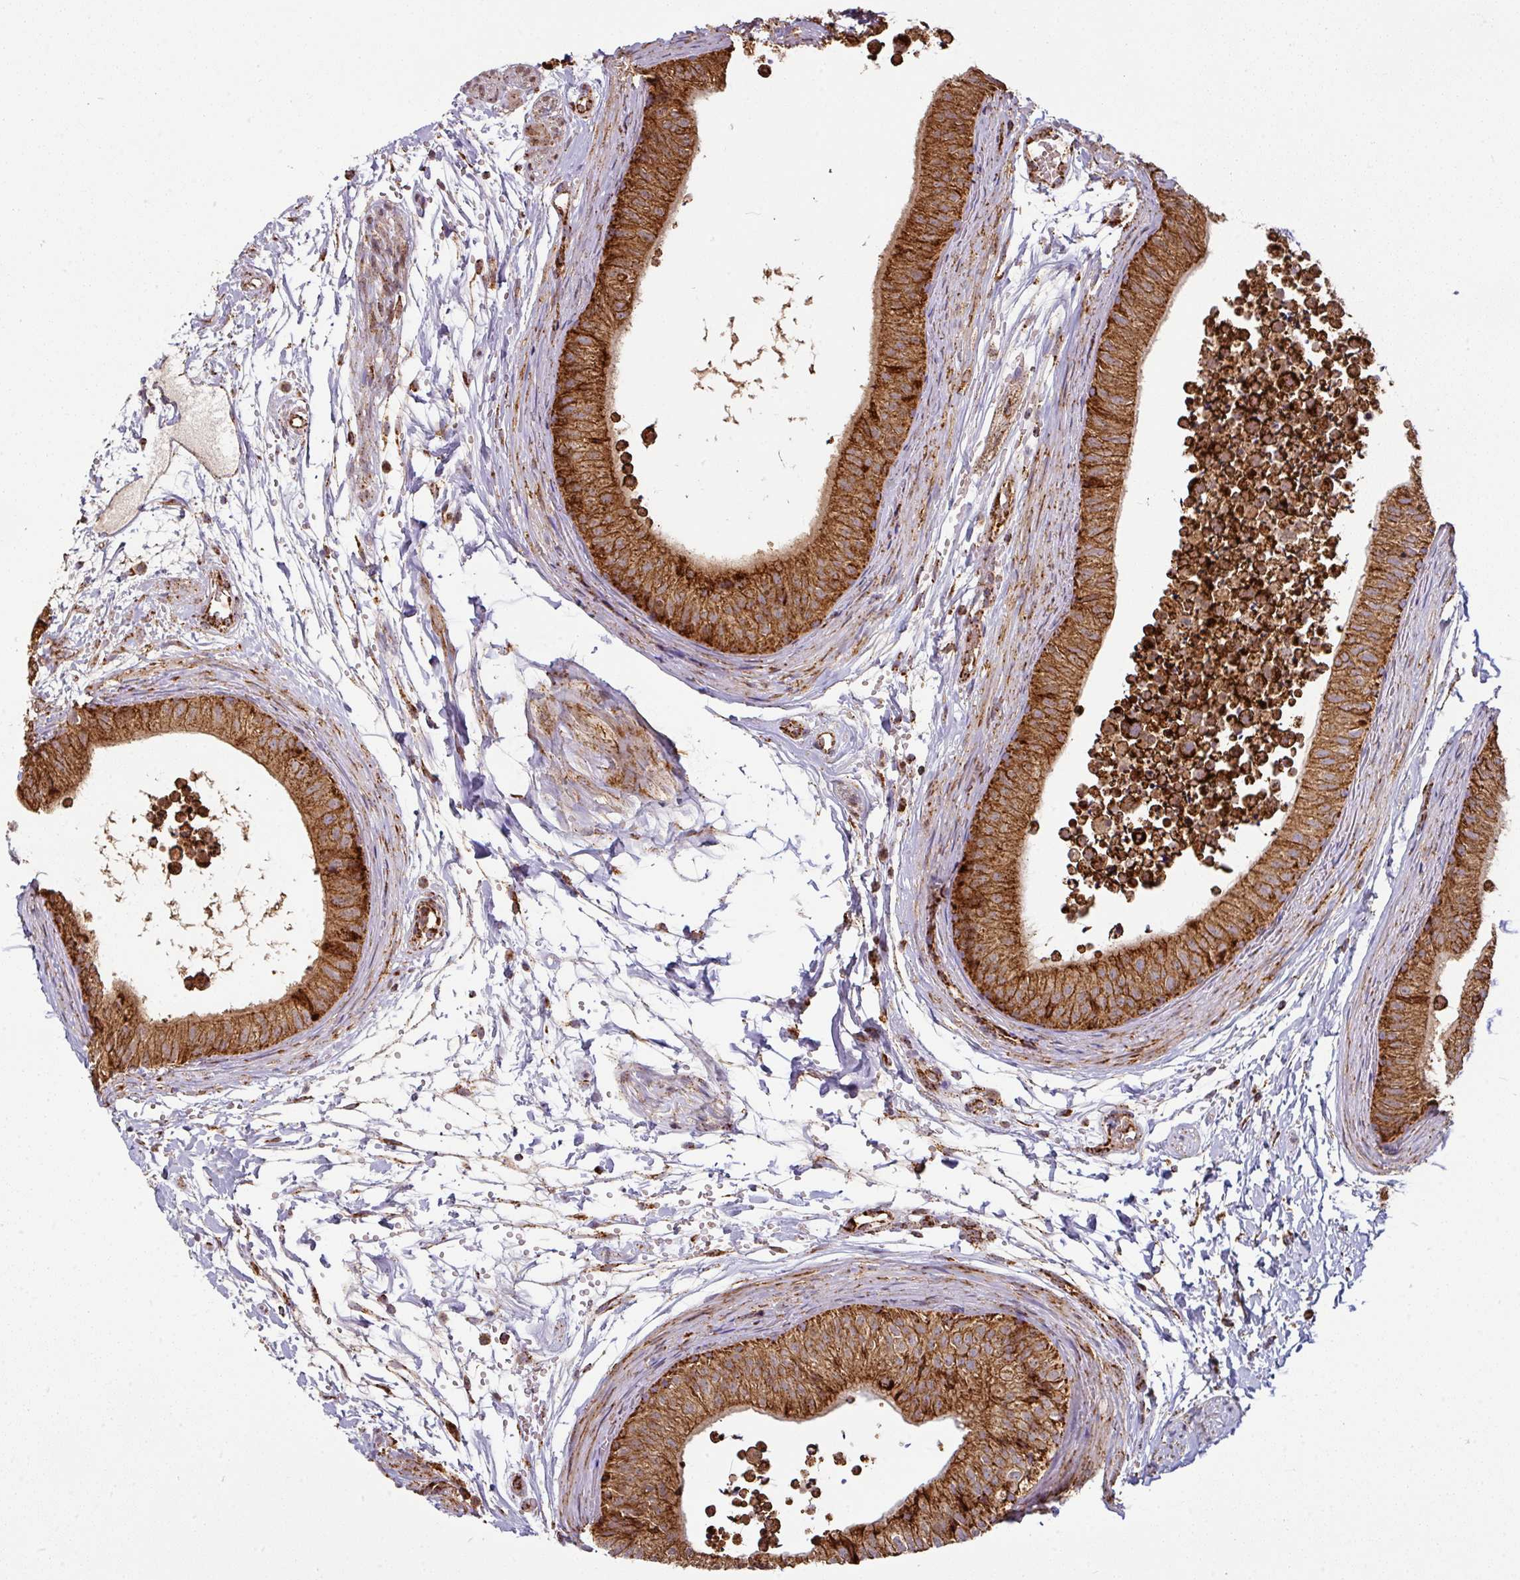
{"staining": {"intensity": "strong", "quantity": ">75%", "location": "cytoplasmic/membranous"}, "tissue": "epididymis", "cell_type": "Glandular cells", "image_type": "normal", "snomed": [{"axis": "morphology", "description": "Normal tissue, NOS"}, {"axis": "topography", "description": "Epididymis"}], "caption": "Strong cytoplasmic/membranous expression is seen in approximately >75% of glandular cells in unremarkable epididymis. The staining was performed using DAB (3,3'-diaminobenzidine), with brown indicating positive protein expression. Nuclei are stained blue with hematoxylin.", "gene": "TRAP1", "patient": {"sex": "male", "age": 15}}